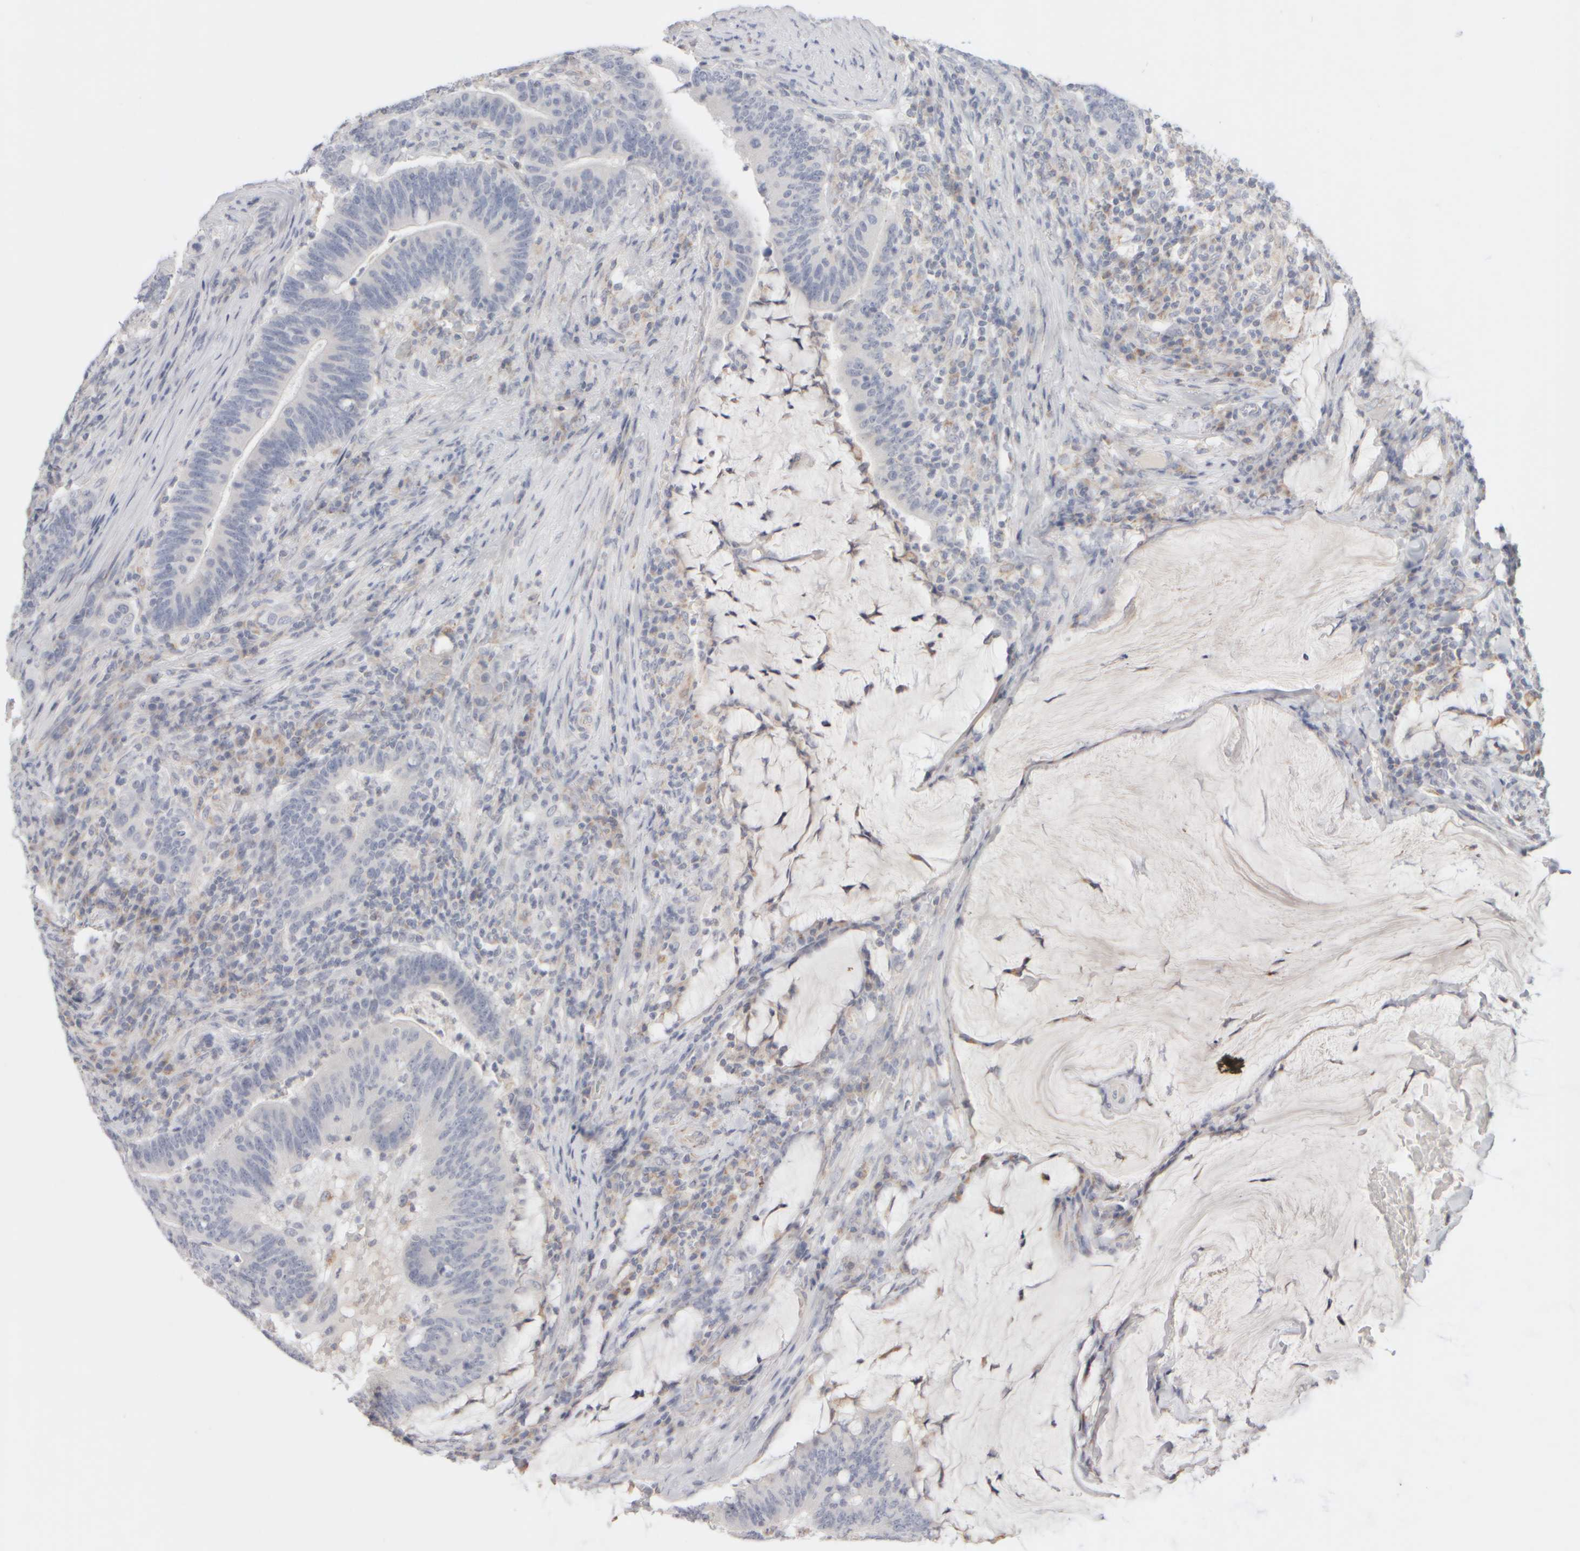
{"staining": {"intensity": "negative", "quantity": "none", "location": "none"}, "tissue": "colorectal cancer", "cell_type": "Tumor cells", "image_type": "cancer", "snomed": [{"axis": "morphology", "description": "Normal tissue, NOS"}, {"axis": "morphology", "description": "Adenocarcinoma, NOS"}, {"axis": "topography", "description": "Colon"}], "caption": "This is an immunohistochemistry micrograph of human colorectal adenocarcinoma. There is no staining in tumor cells.", "gene": "ZNF112", "patient": {"sex": "female", "age": 66}}